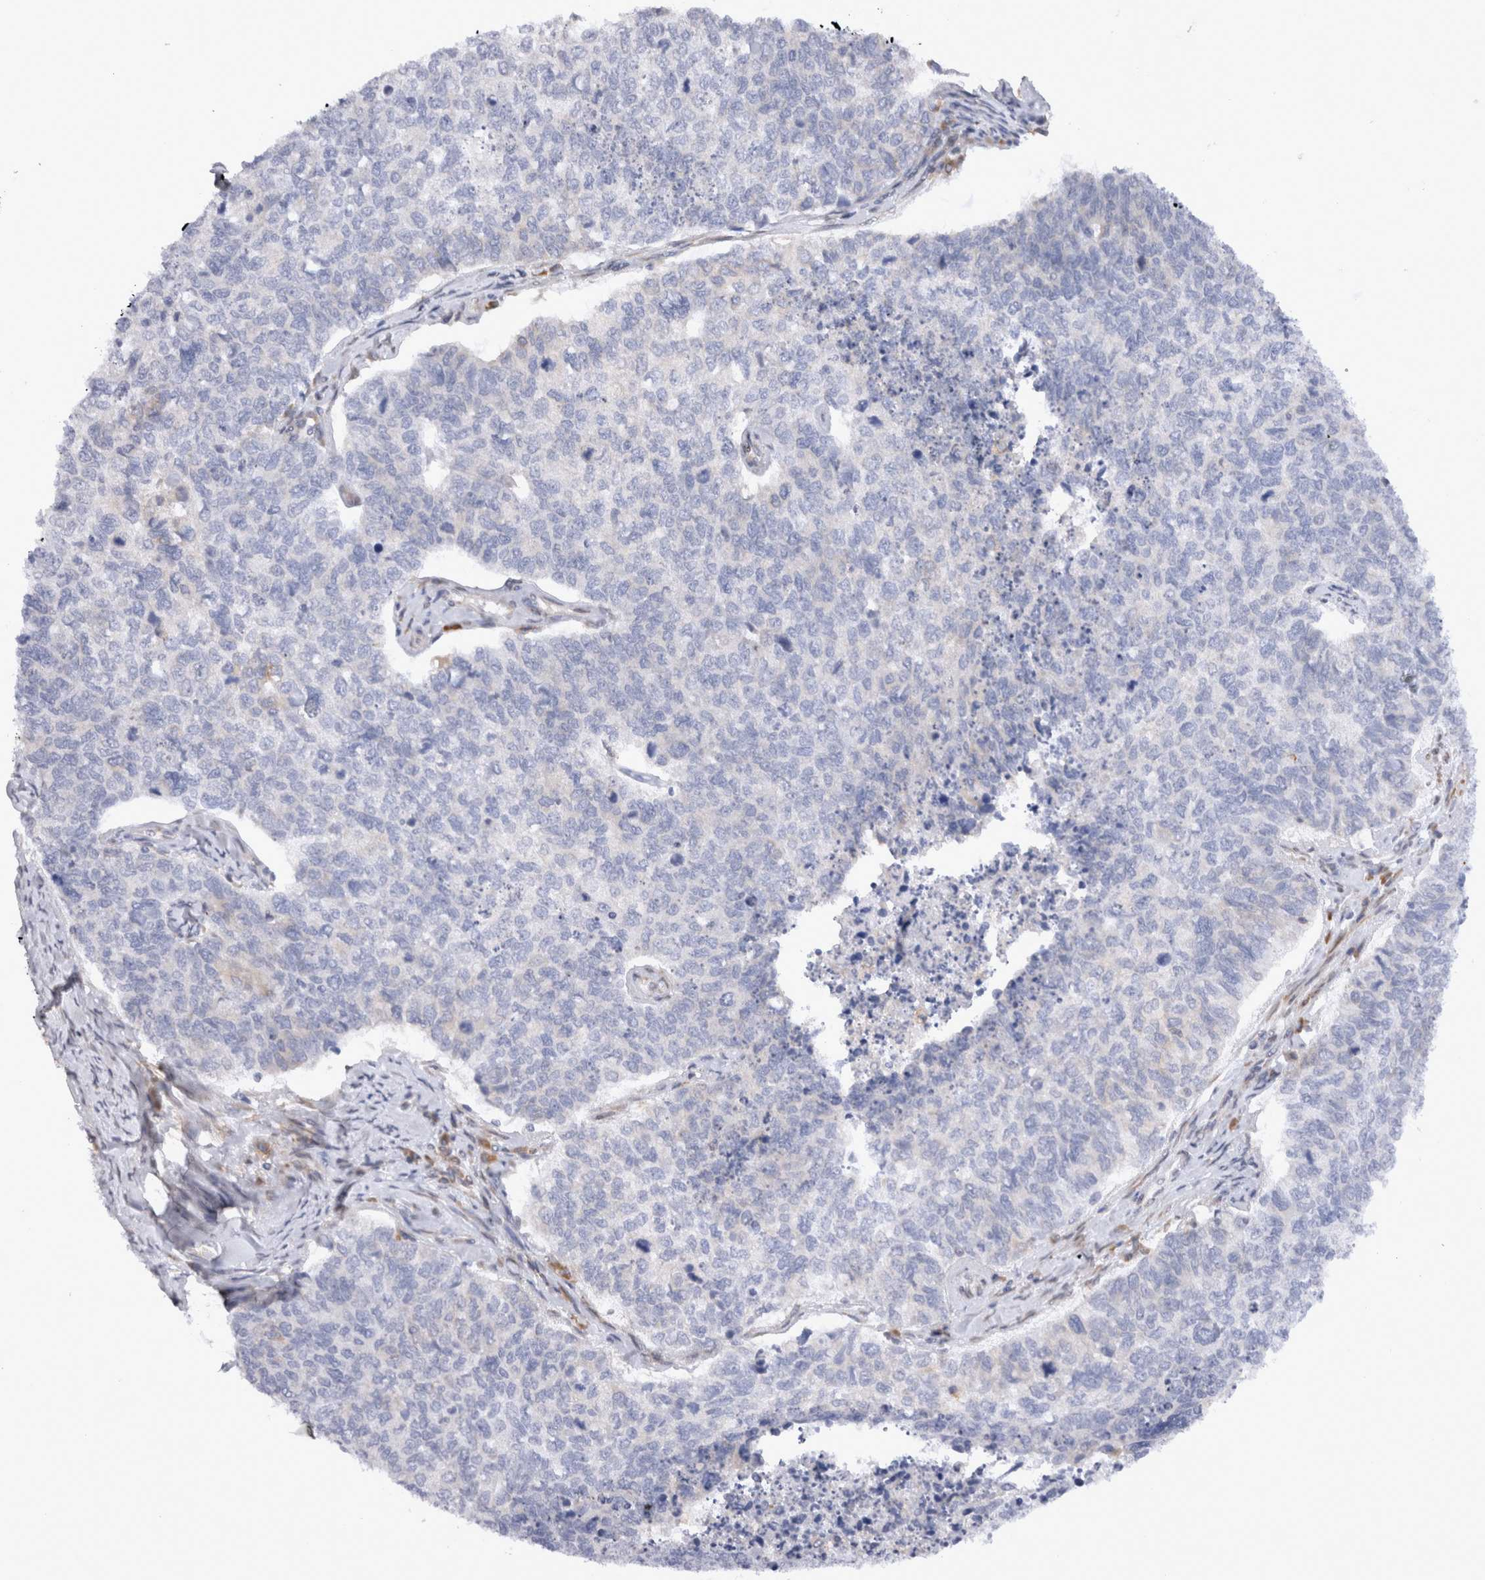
{"staining": {"intensity": "negative", "quantity": "none", "location": "none"}, "tissue": "cervical cancer", "cell_type": "Tumor cells", "image_type": "cancer", "snomed": [{"axis": "morphology", "description": "Squamous cell carcinoma, NOS"}, {"axis": "topography", "description": "Cervix"}], "caption": "Immunohistochemical staining of squamous cell carcinoma (cervical) exhibits no significant positivity in tumor cells.", "gene": "VCPIP1", "patient": {"sex": "female", "age": 63}}